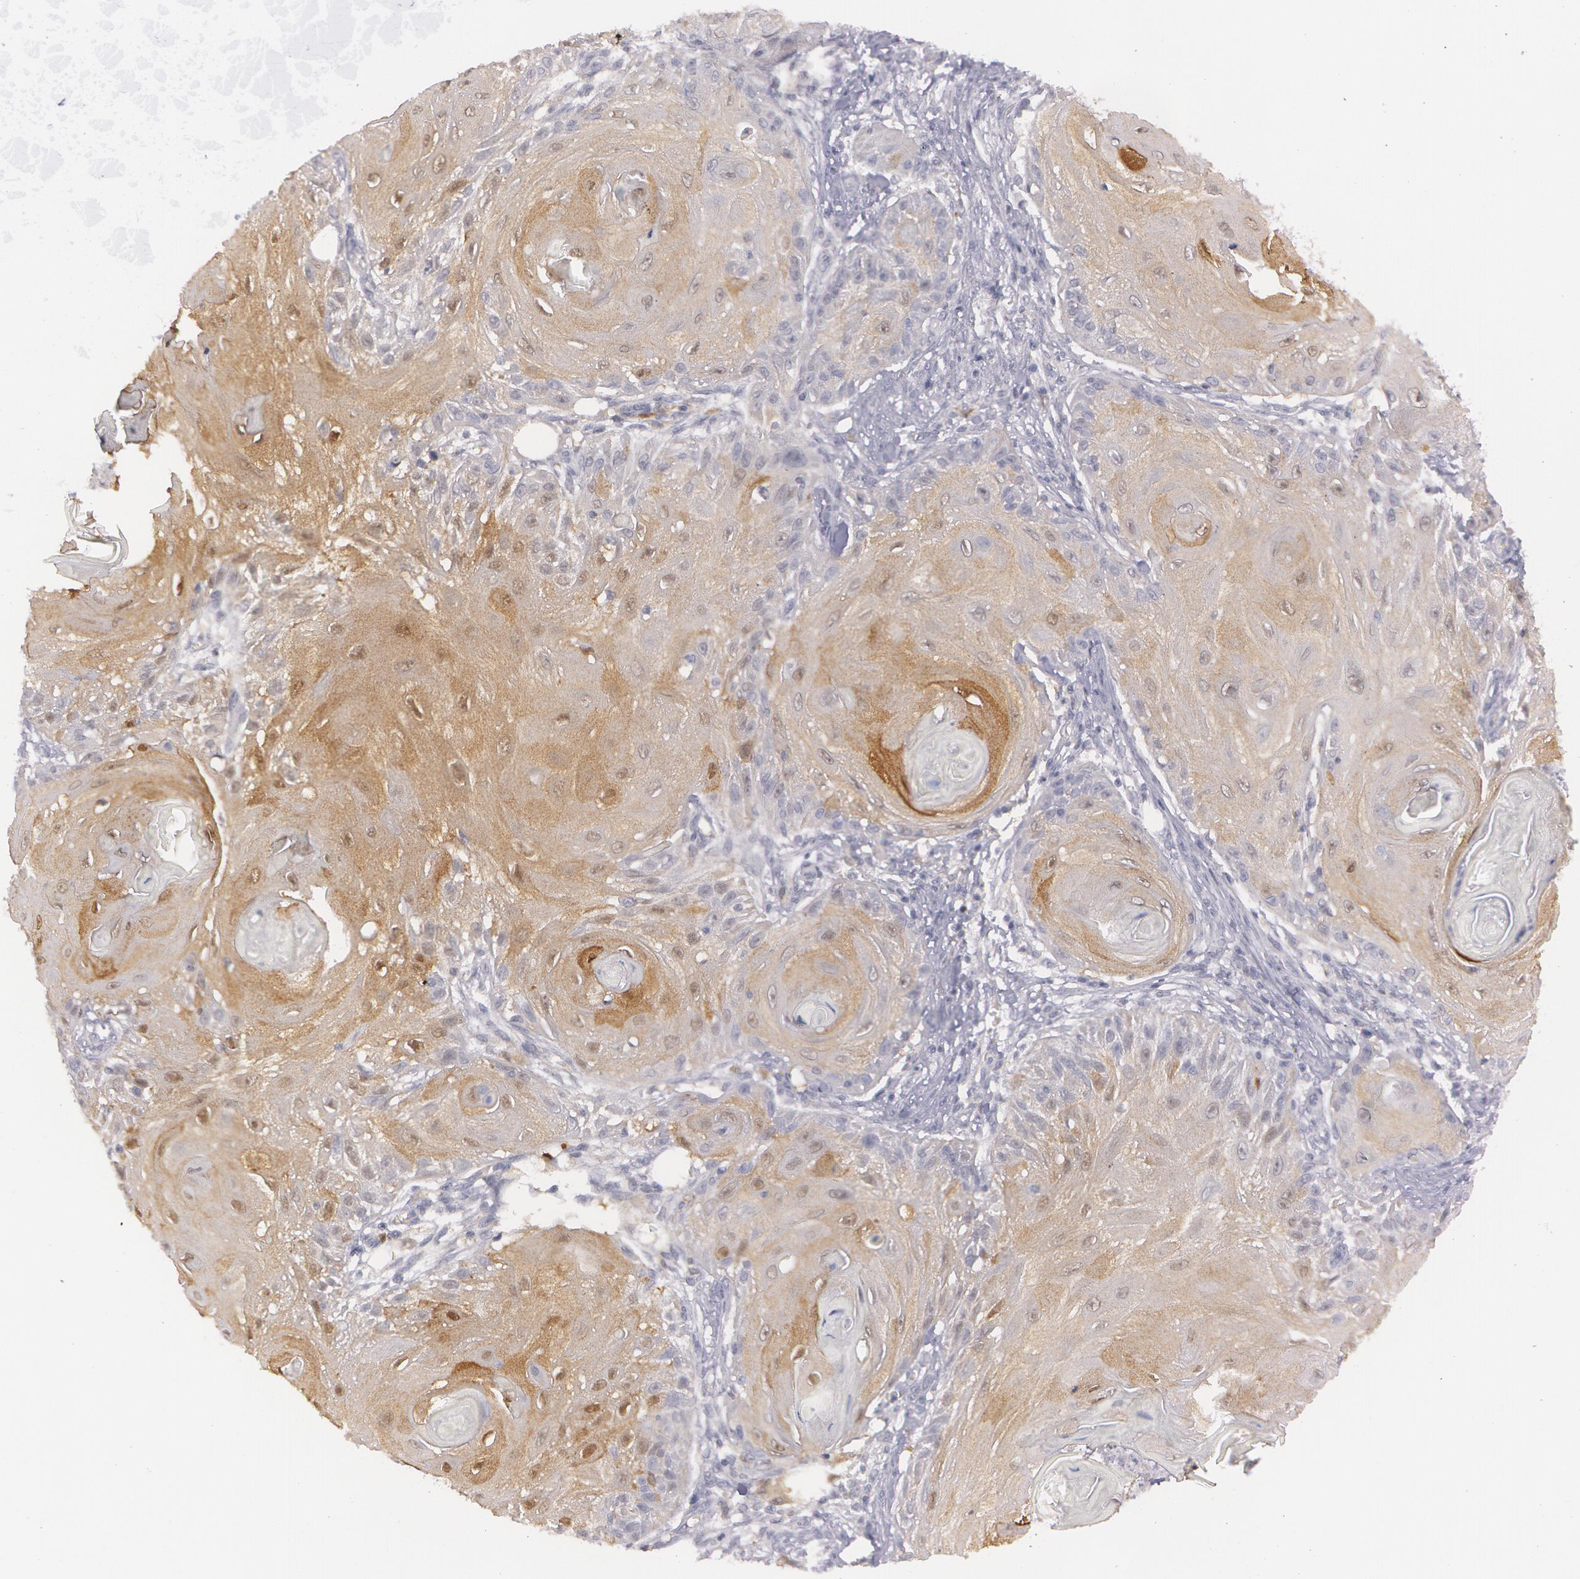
{"staining": {"intensity": "weak", "quantity": "<25%", "location": "cytoplasmic/membranous"}, "tissue": "skin cancer", "cell_type": "Tumor cells", "image_type": "cancer", "snomed": [{"axis": "morphology", "description": "Squamous cell carcinoma, NOS"}, {"axis": "topography", "description": "Skin"}], "caption": "IHC photomicrograph of skin cancer (squamous cell carcinoma) stained for a protein (brown), which reveals no staining in tumor cells.", "gene": "IL1RN", "patient": {"sex": "female", "age": 88}}